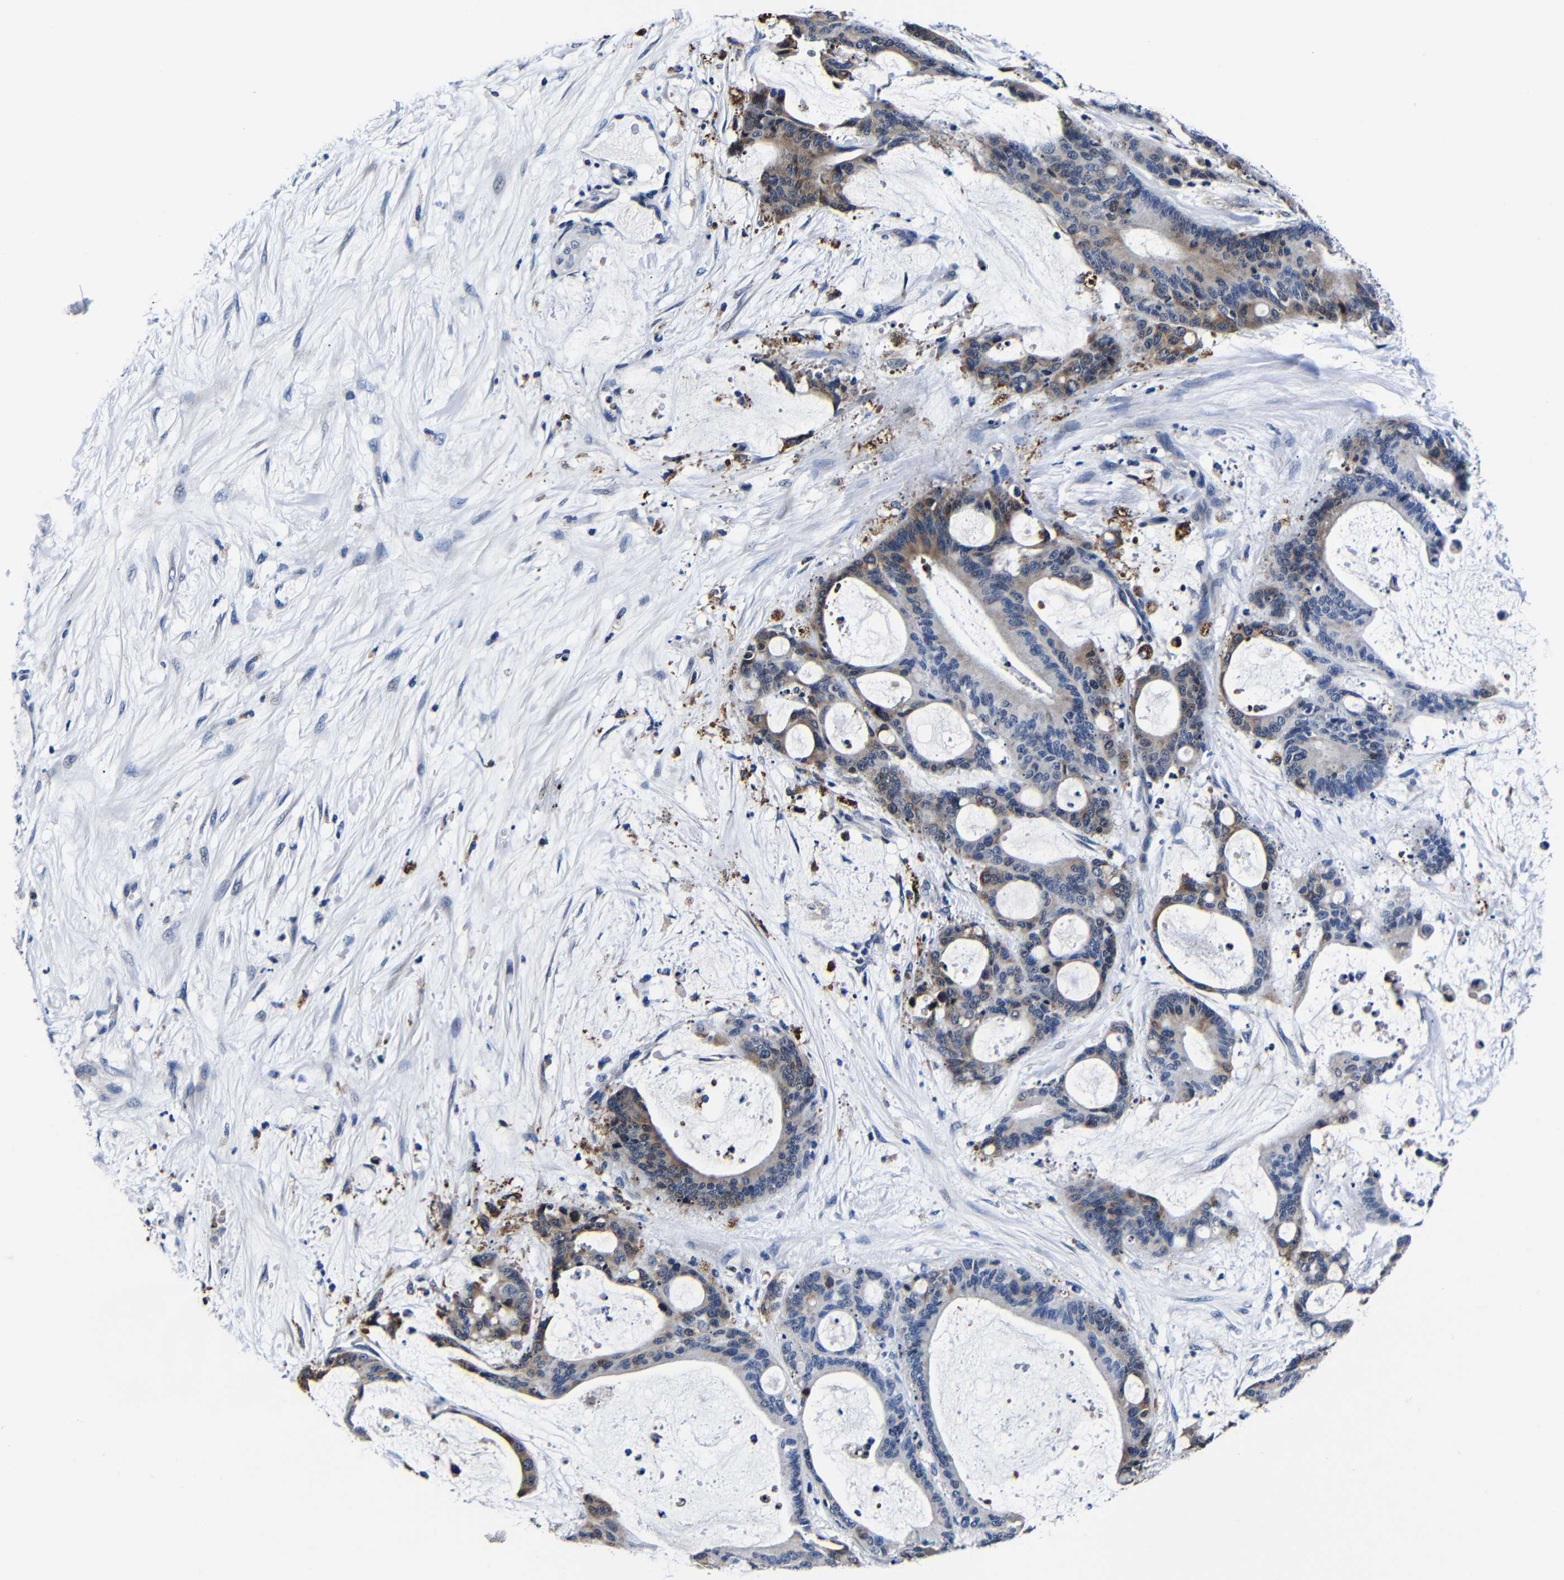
{"staining": {"intensity": "moderate", "quantity": "<25%", "location": "cytoplasmic/membranous"}, "tissue": "liver cancer", "cell_type": "Tumor cells", "image_type": "cancer", "snomed": [{"axis": "morphology", "description": "Cholangiocarcinoma"}, {"axis": "topography", "description": "Liver"}], "caption": "A photomicrograph of liver cholangiocarcinoma stained for a protein reveals moderate cytoplasmic/membranous brown staining in tumor cells. The protein of interest is shown in brown color, while the nuclei are stained blue.", "gene": "DEPP1", "patient": {"sex": "female", "age": 73}}